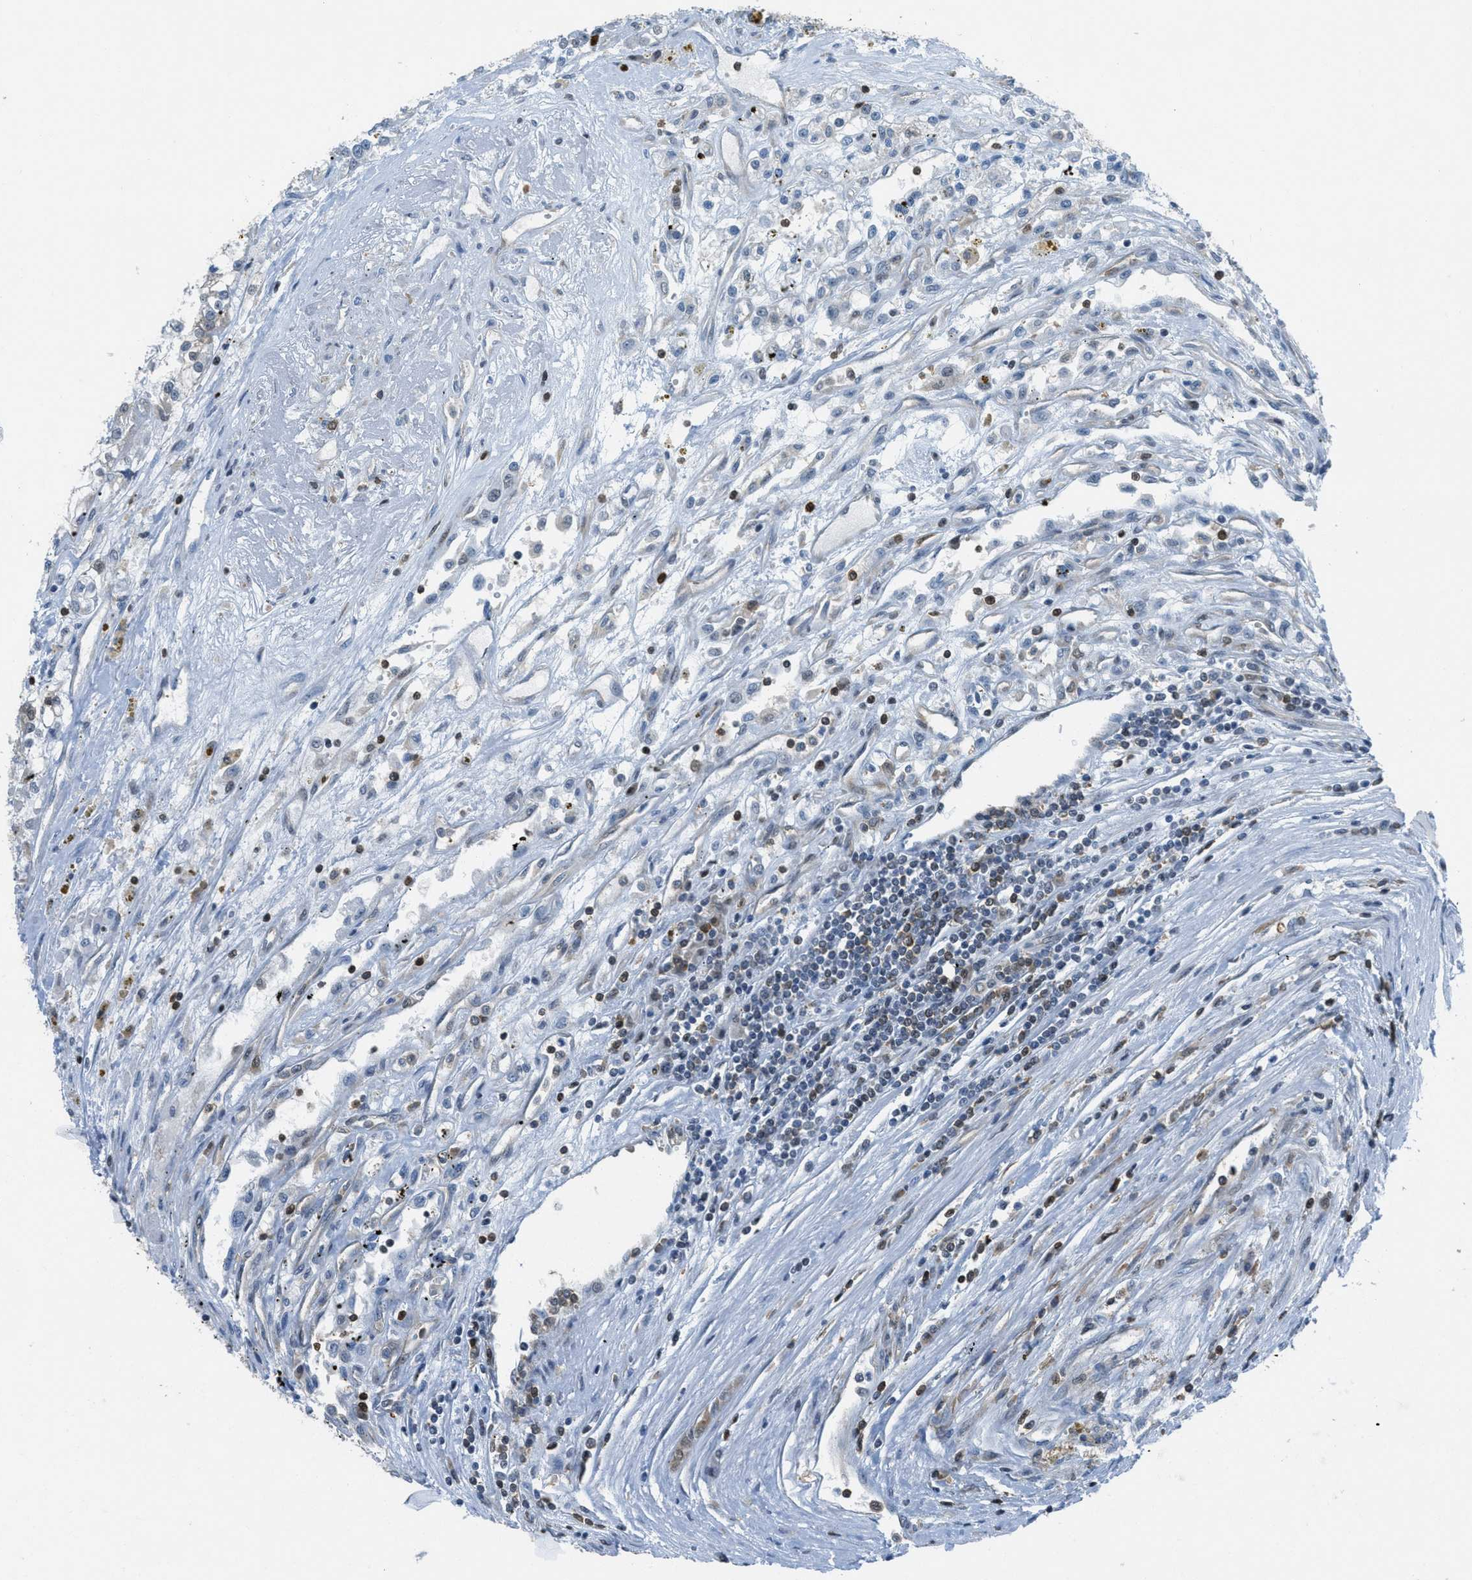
{"staining": {"intensity": "negative", "quantity": "none", "location": "none"}, "tissue": "renal cancer", "cell_type": "Tumor cells", "image_type": "cancer", "snomed": [{"axis": "morphology", "description": "Adenocarcinoma, NOS"}, {"axis": "topography", "description": "Kidney"}], "caption": "A photomicrograph of renal cancer stained for a protein exhibits no brown staining in tumor cells. (IHC, brightfield microscopy, high magnification).", "gene": "PIP5K1C", "patient": {"sex": "female", "age": 52}}